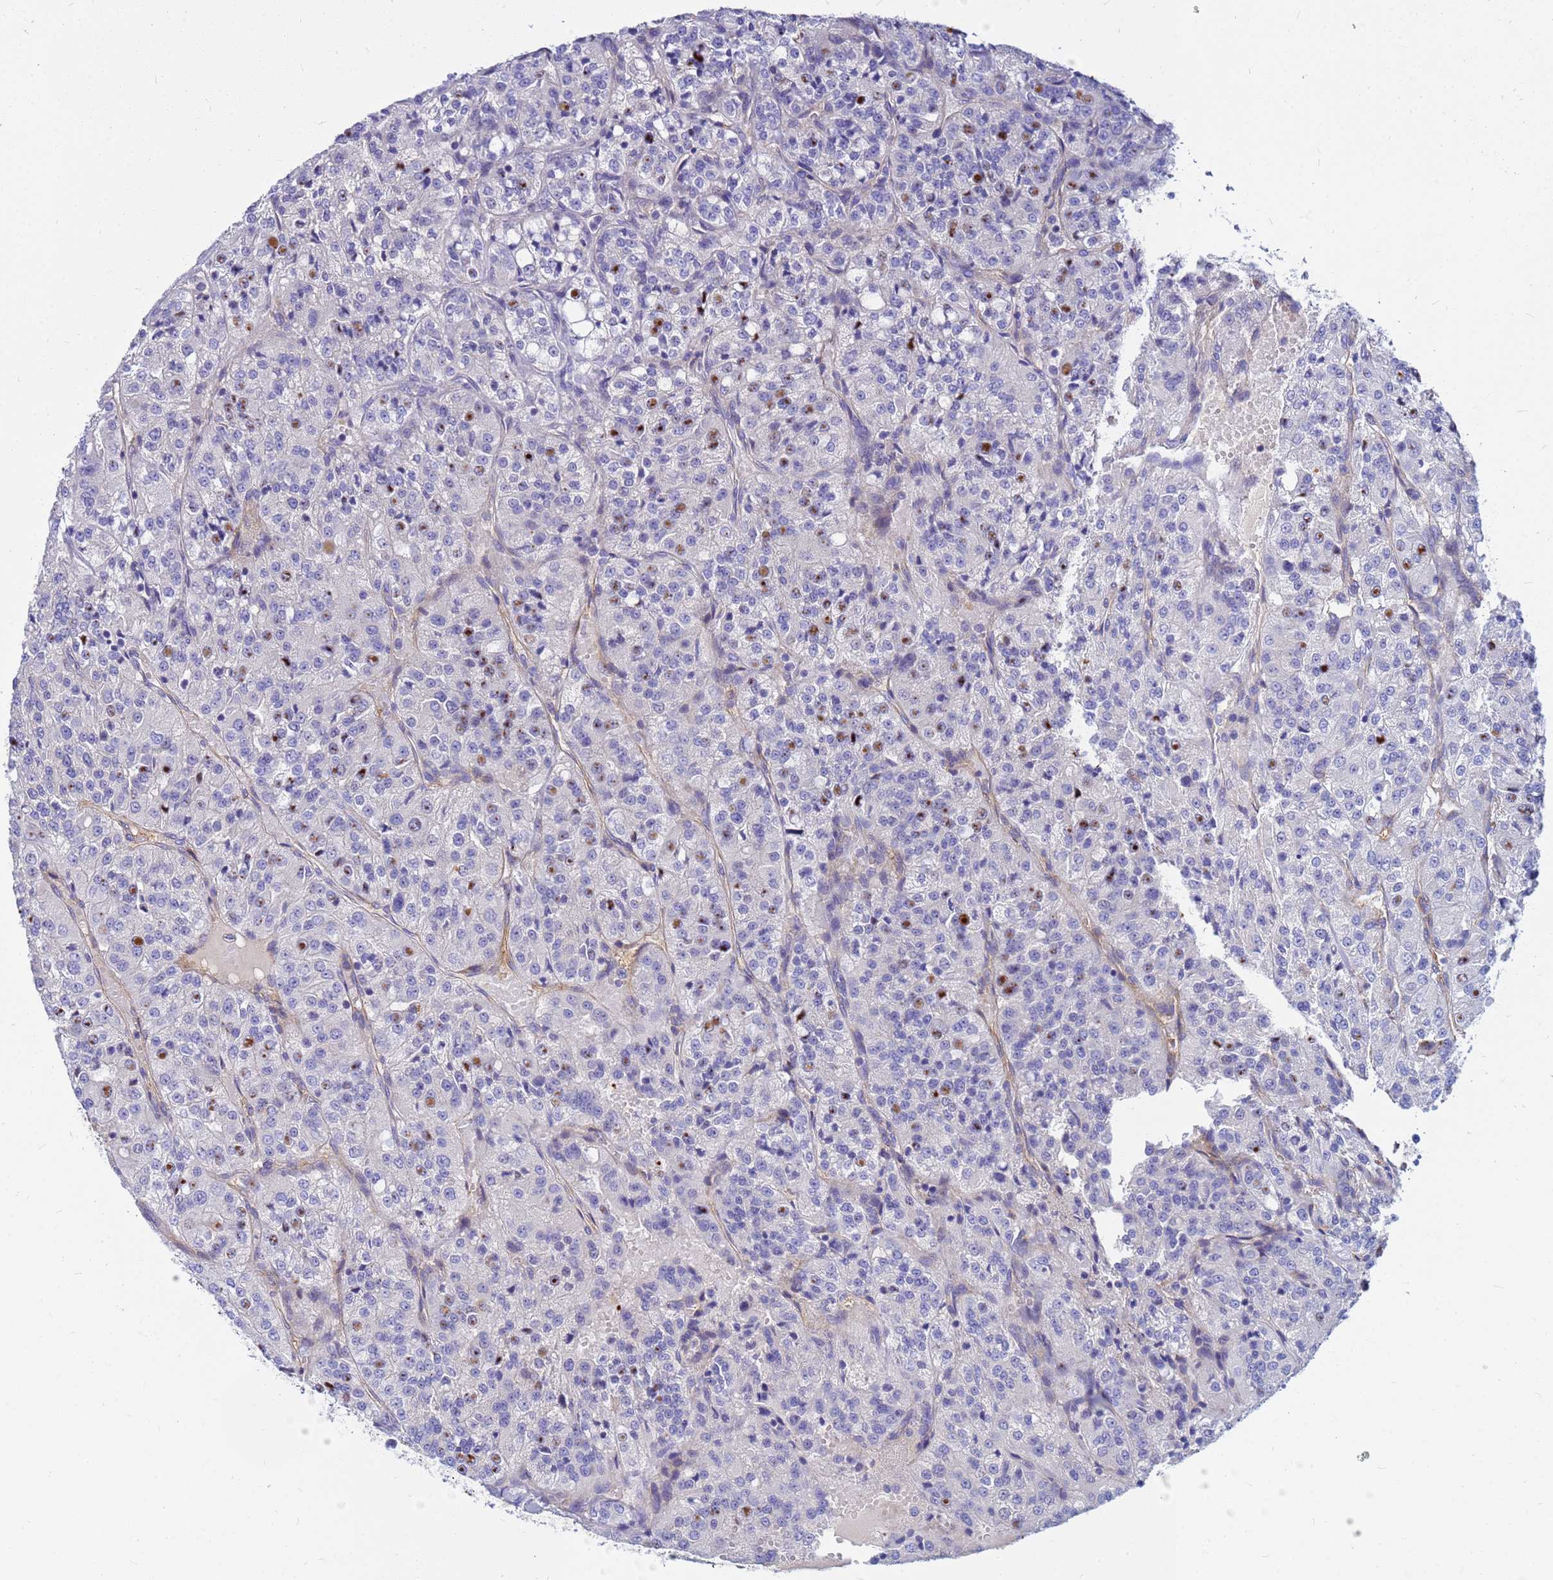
{"staining": {"intensity": "moderate", "quantity": "<25%", "location": "nuclear"}, "tissue": "renal cancer", "cell_type": "Tumor cells", "image_type": "cancer", "snomed": [{"axis": "morphology", "description": "Adenocarcinoma, NOS"}, {"axis": "topography", "description": "Kidney"}], "caption": "The histopathology image reveals immunohistochemical staining of renal adenocarcinoma. There is moderate nuclear expression is seen in about <25% of tumor cells. The protein is shown in brown color, while the nuclei are stained blue.", "gene": "DPRX", "patient": {"sex": "female", "age": 63}}